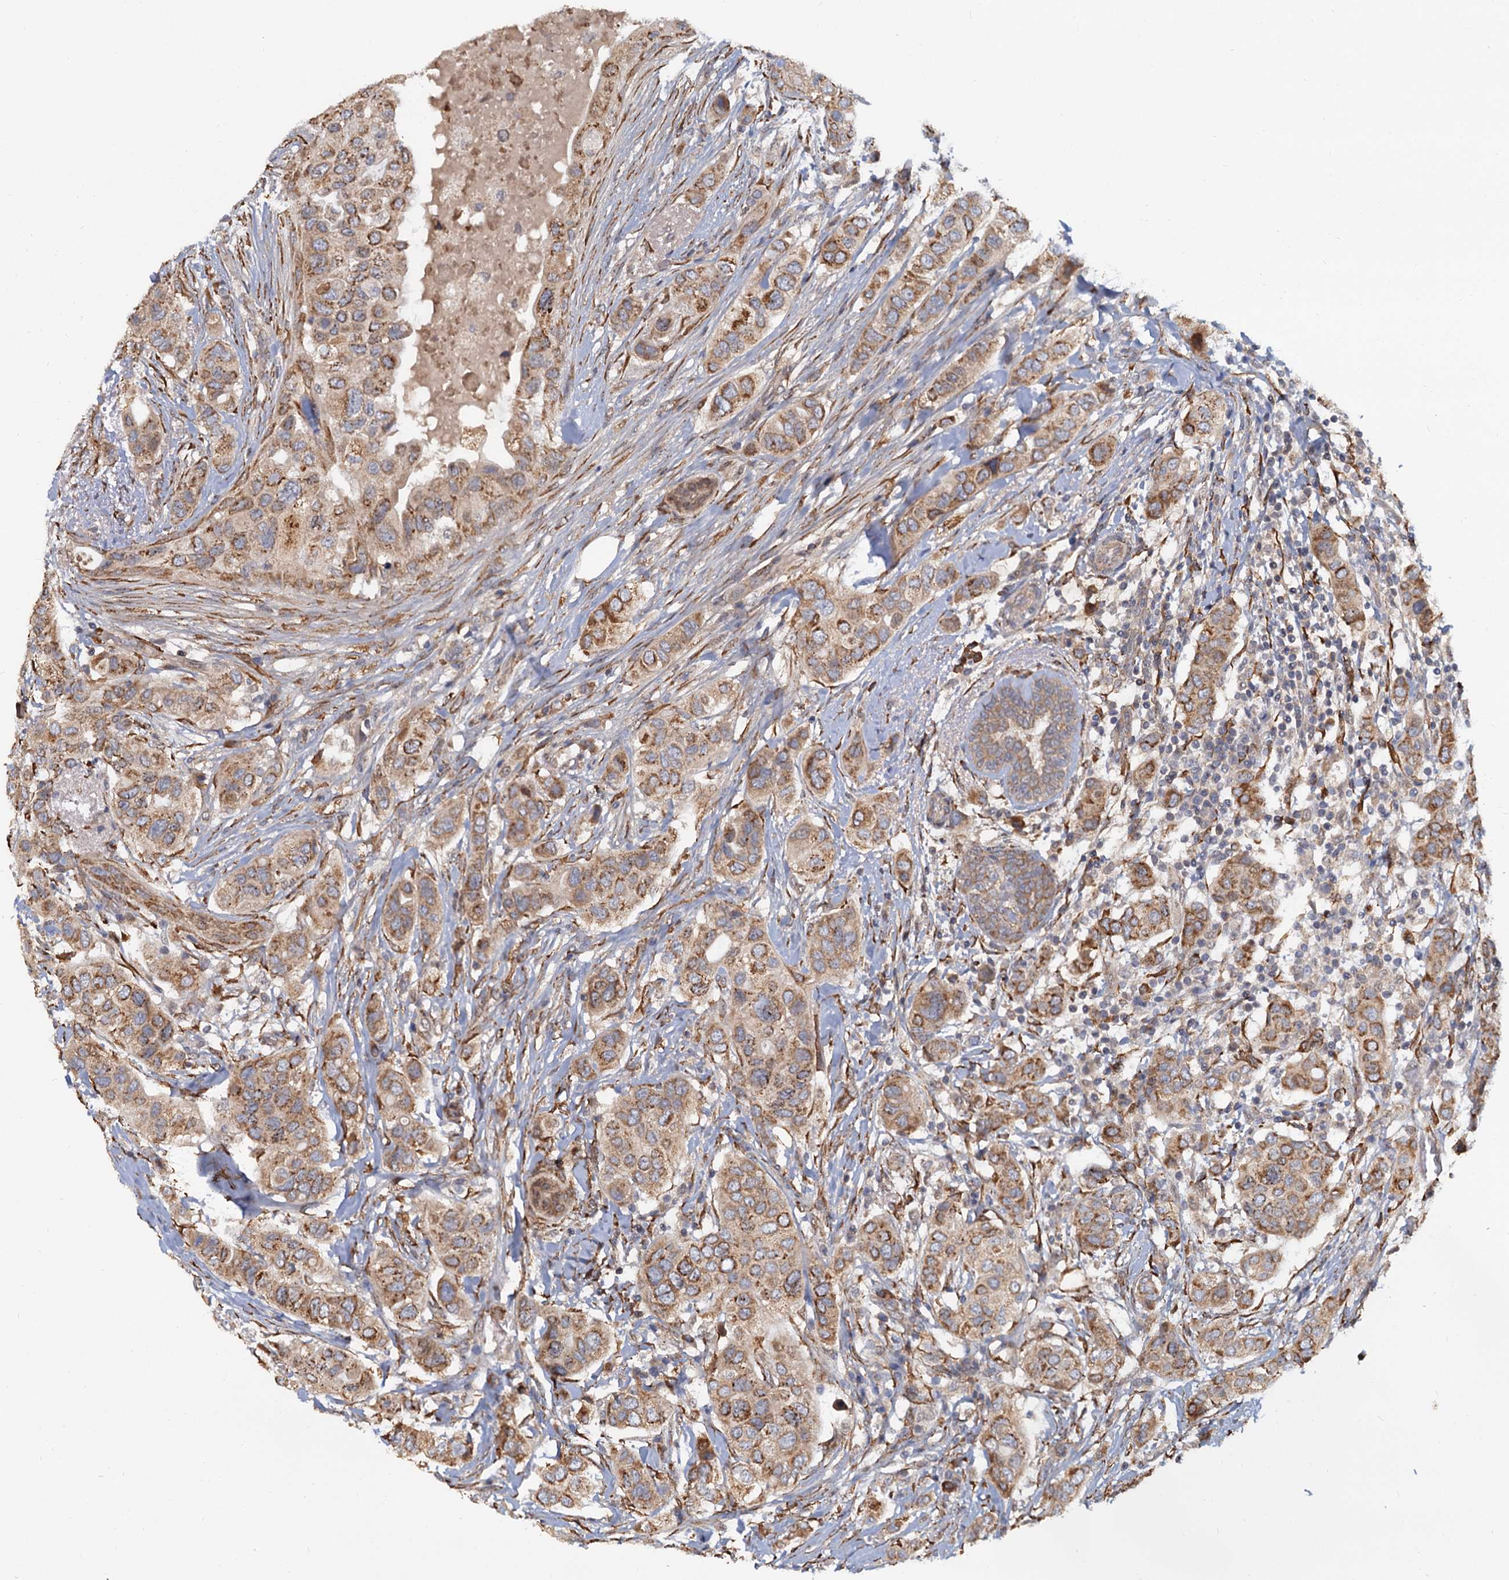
{"staining": {"intensity": "moderate", "quantity": ">75%", "location": "cytoplasmic/membranous"}, "tissue": "breast cancer", "cell_type": "Tumor cells", "image_type": "cancer", "snomed": [{"axis": "morphology", "description": "Lobular carcinoma"}, {"axis": "topography", "description": "Breast"}], "caption": "Lobular carcinoma (breast) stained with a protein marker exhibits moderate staining in tumor cells.", "gene": "LRRC51", "patient": {"sex": "female", "age": 51}}